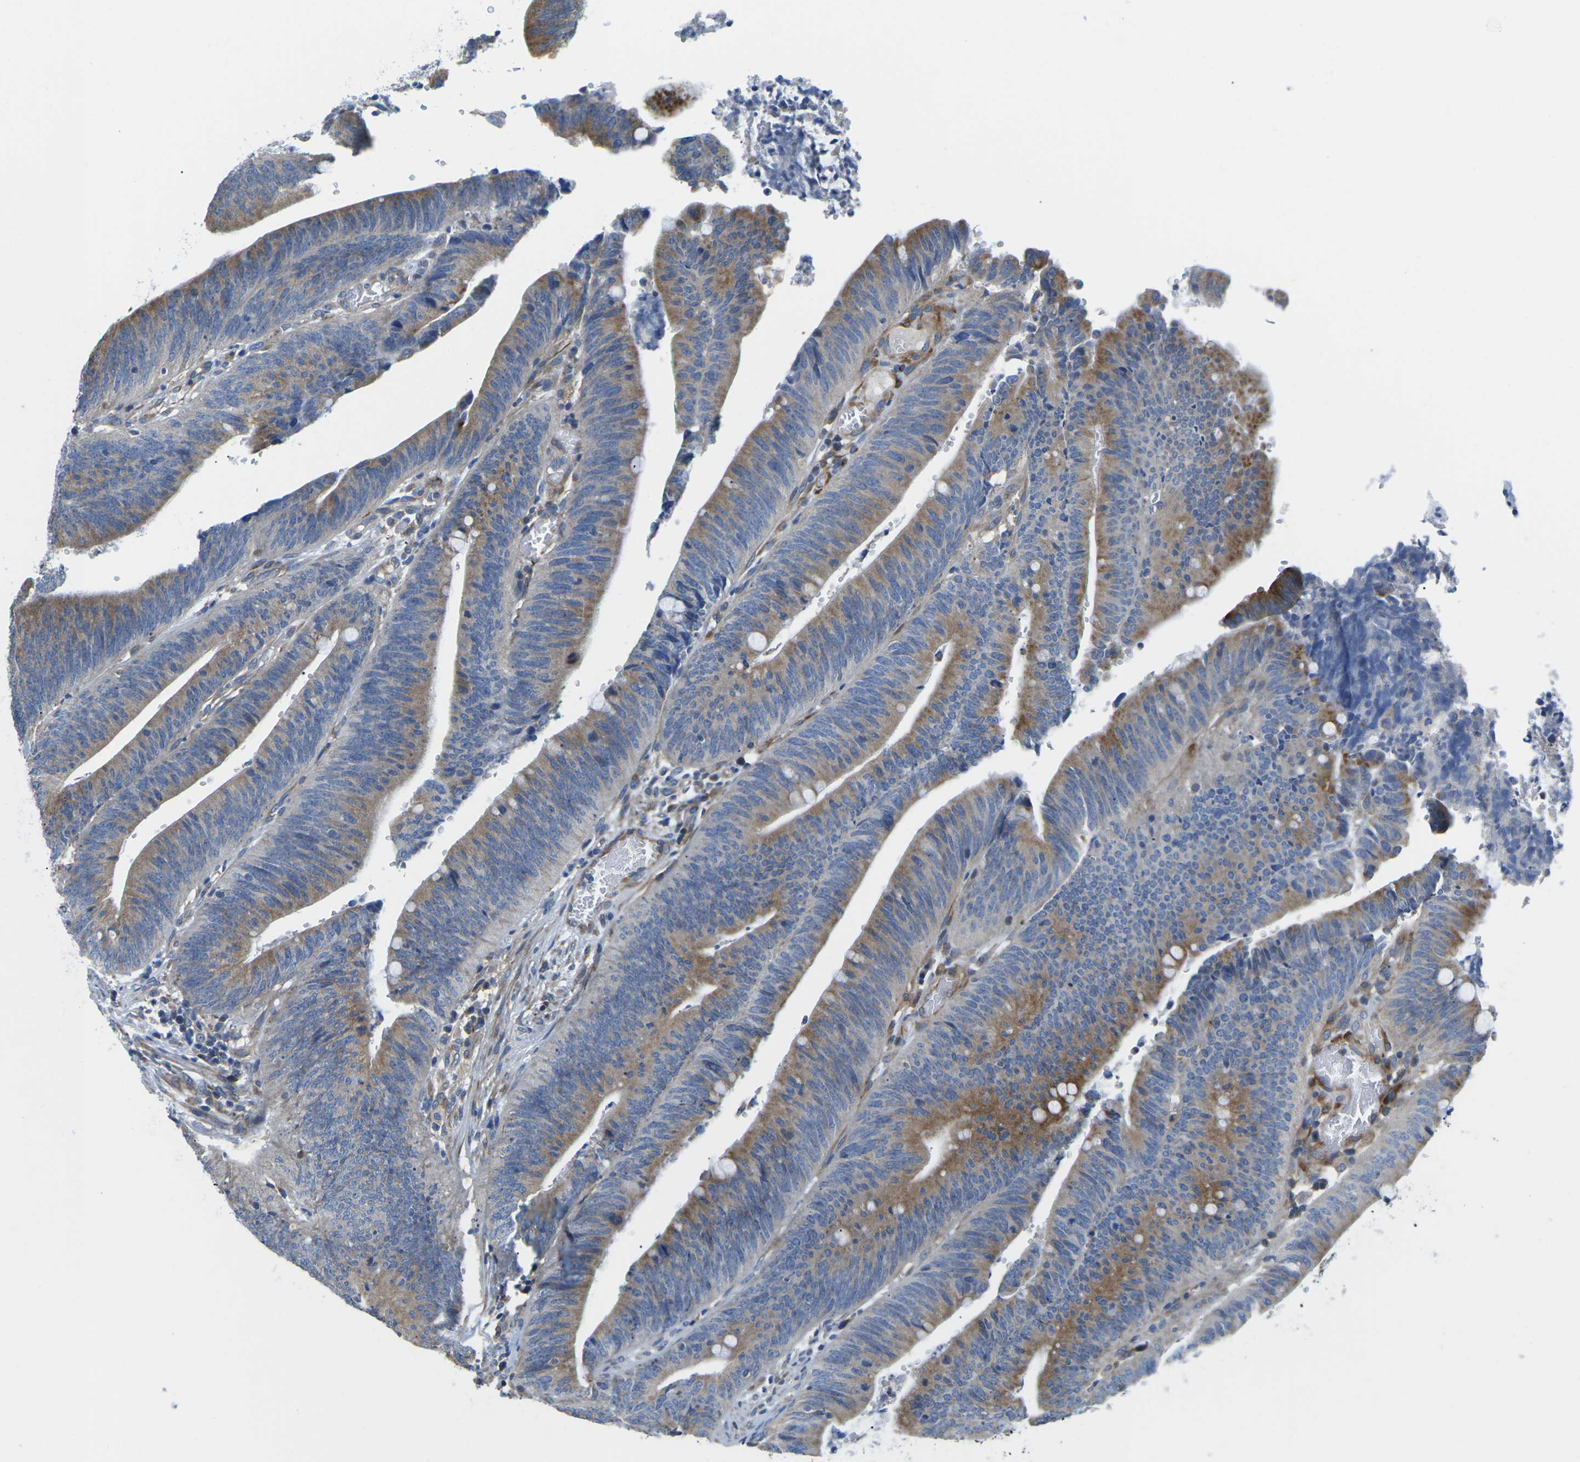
{"staining": {"intensity": "moderate", "quantity": ">75%", "location": "cytoplasmic/membranous"}, "tissue": "colorectal cancer", "cell_type": "Tumor cells", "image_type": "cancer", "snomed": [{"axis": "morphology", "description": "Normal tissue, NOS"}, {"axis": "morphology", "description": "Adenocarcinoma, NOS"}, {"axis": "topography", "description": "Rectum"}], "caption": "IHC photomicrograph of neoplastic tissue: colorectal cancer stained using IHC displays medium levels of moderate protein expression localized specifically in the cytoplasmic/membranous of tumor cells, appearing as a cytoplasmic/membranous brown color.", "gene": "TMEFF2", "patient": {"sex": "female", "age": 66}}